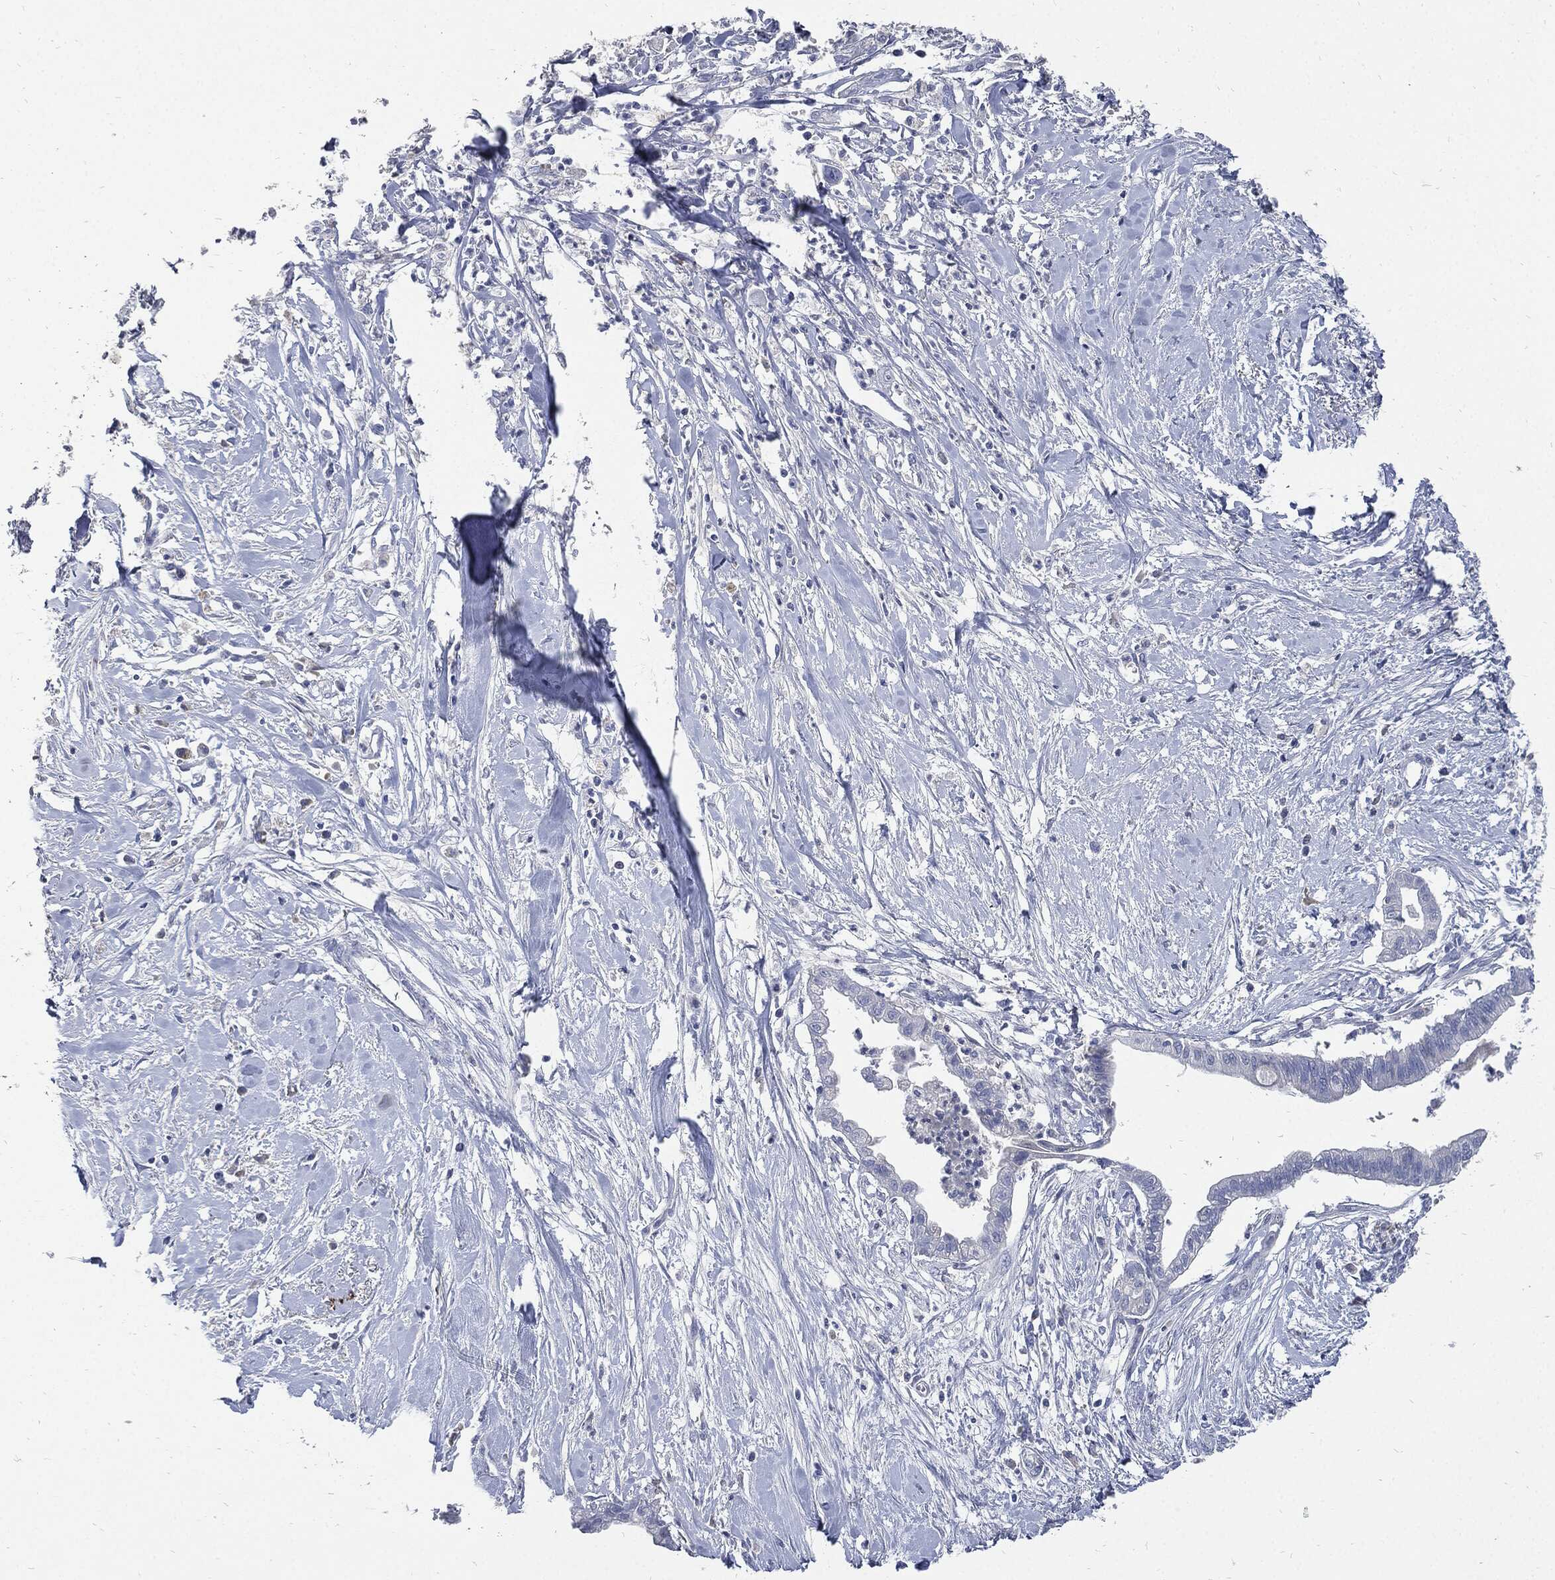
{"staining": {"intensity": "negative", "quantity": "none", "location": "none"}, "tissue": "pancreatic cancer", "cell_type": "Tumor cells", "image_type": "cancer", "snomed": [{"axis": "morphology", "description": "Normal tissue, NOS"}, {"axis": "morphology", "description": "Adenocarcinoma, NOS"}, {"axis": "topography", "description": "Pancreas"}], "caption": "The image shows no staining of tumor cells in adenocarcinoma (pancreatic).", "gene": "CPE", "patient": {"sex": "female", "age": 58}}